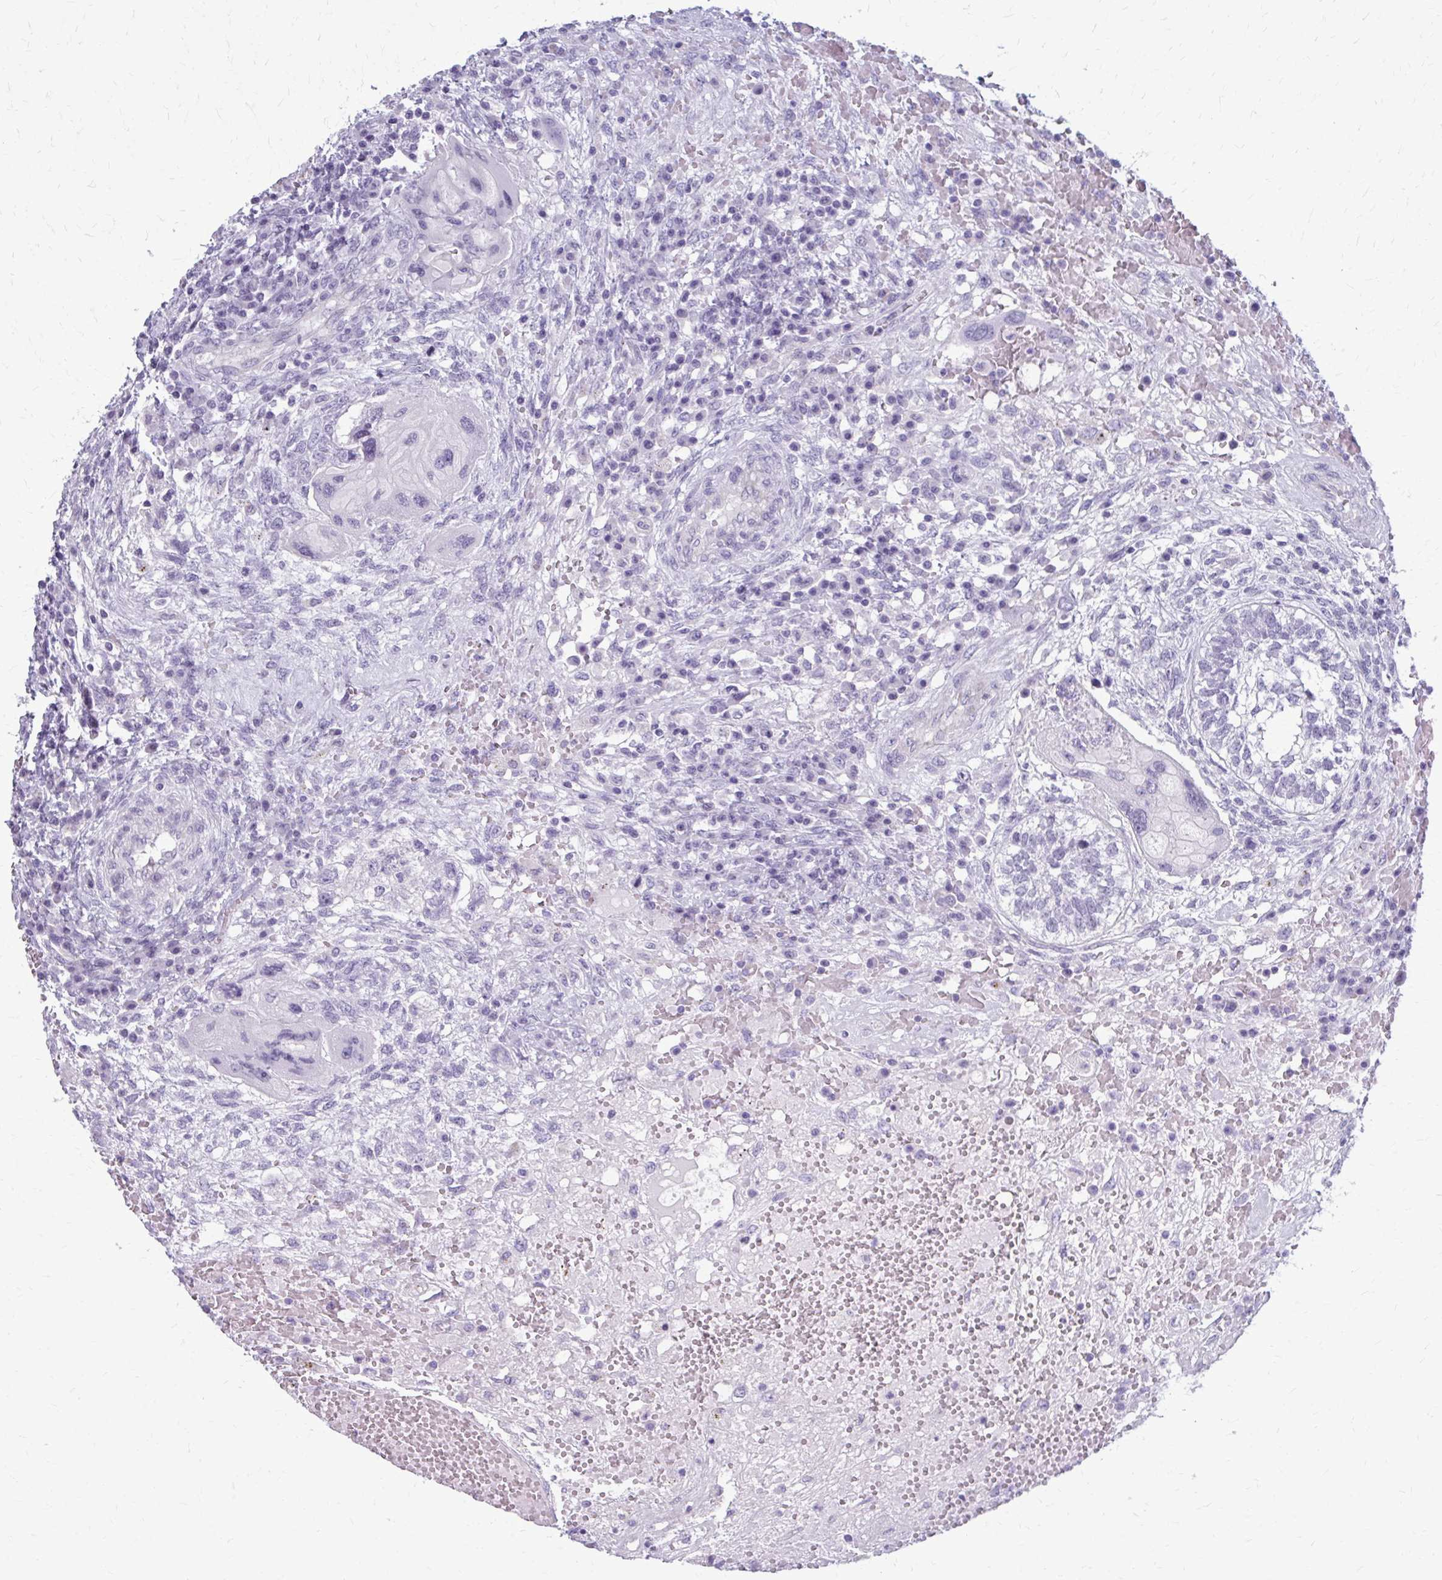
{"staining": {"intensity": "negative", "quantity": "none", "location": "none"}, "tissue": "testis cancer", "cell_type": "Tumor cells", "image_type": "cancer", "snomed": [{"axis": "morphology", "description": "Carcinoma, Embryonal, NOS"}, {"axis": "topography", "description": "Testis"}], "caption": "Tumor cells are negative for protein expression in human testis embryonal carcinoma. Brightfield microscopy of immunohistochemistry stained with DAB (3,3'-diaminobenzidine) (brown) and hematoxylin (blue), captured at high magnification.", "gene": "CASQ2", "patient": {"sex": "male", "age": 26}}